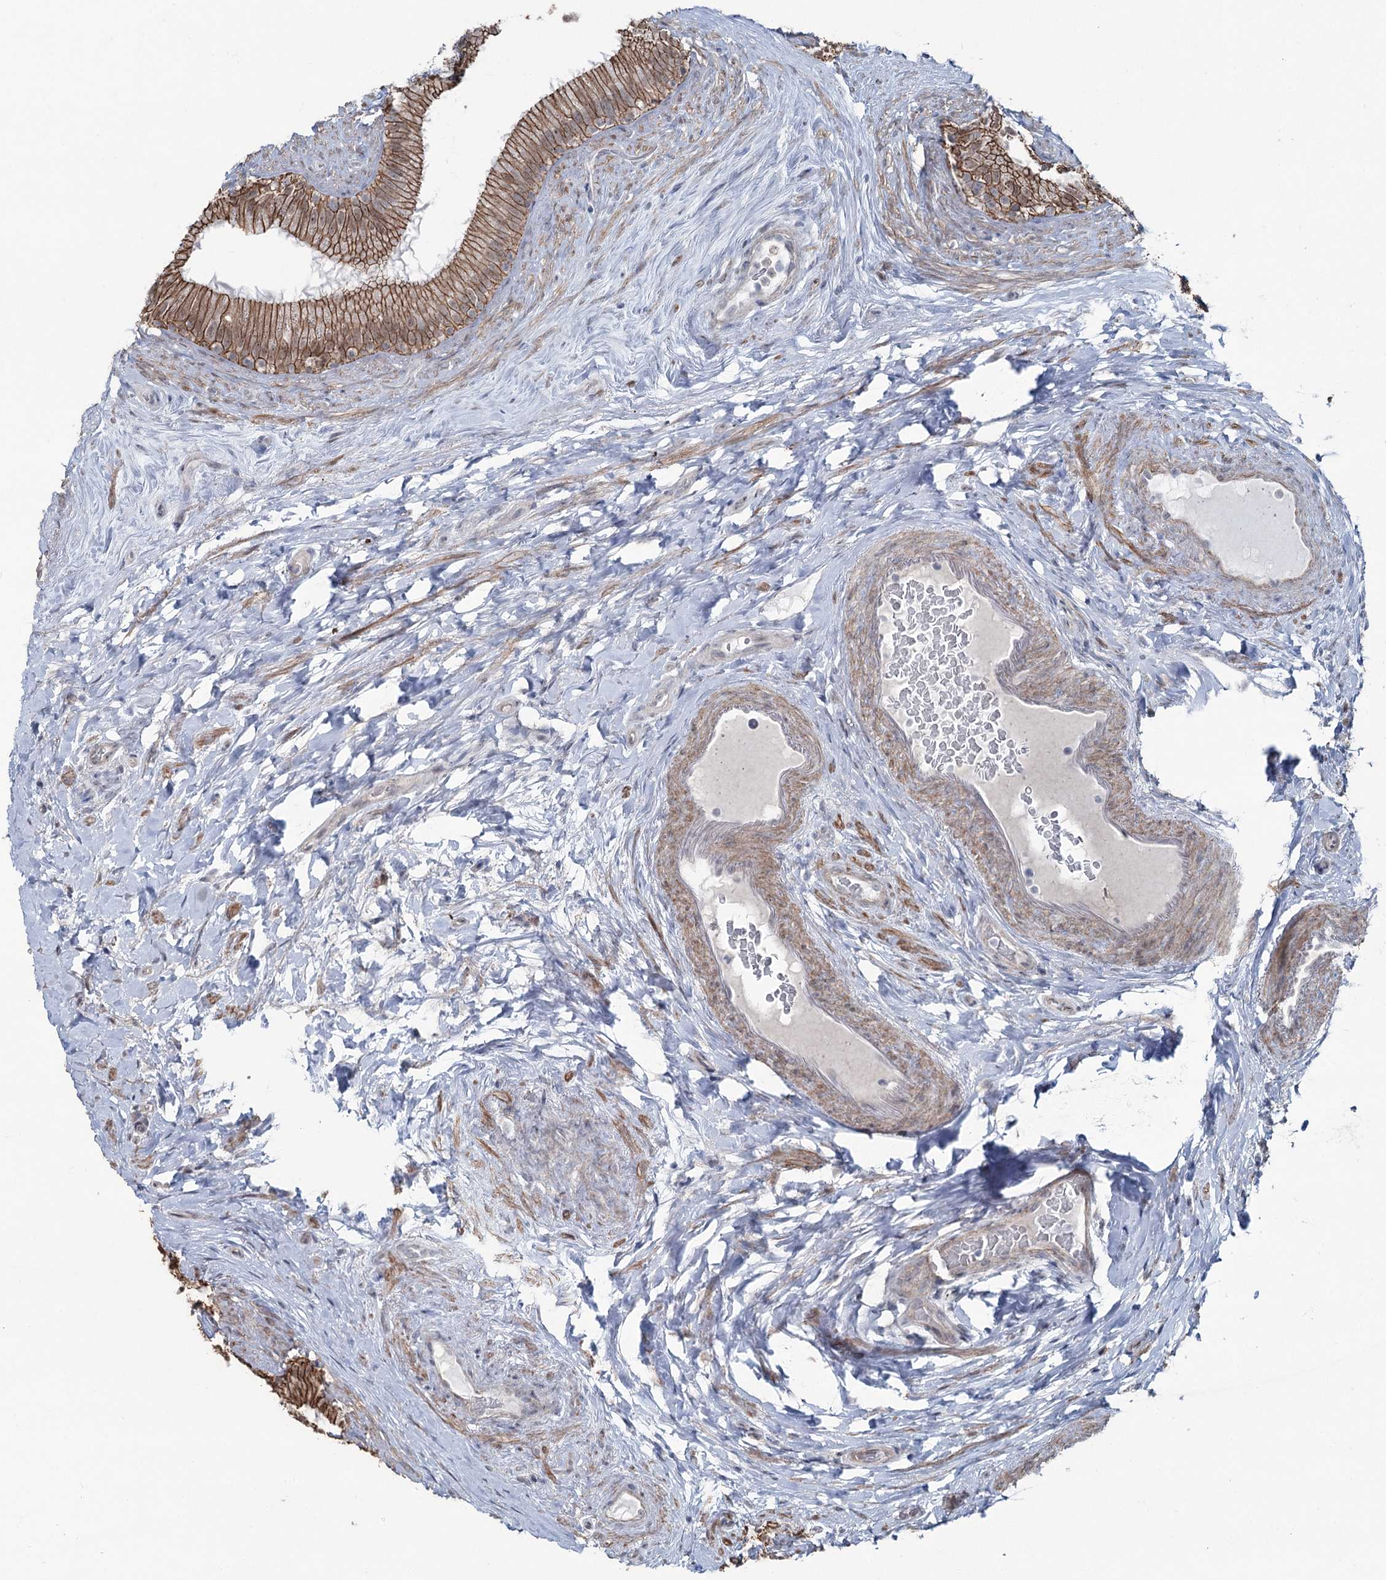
{"staining": {"intensity": "strong", "quantity": ">75%", "location": "cytoplasmic/membranous"}, "tissue": "epididymis", "cell_type": "Glandular cells", "image_type": "normal", "snomed": [{"axis": "morphology", "description": "Normal tissue, NOS"}, {"axis": "topography", "description": "Epididymis"}], "caption": "High-power microscopy captured an IHC histopathology image of normal epididymis, revealing strong cytoplasmic/membranous expression in approximately >75% of glandular cells.", "gene": "FAM120B", "patient": {"sex": "male", "age": 84}}